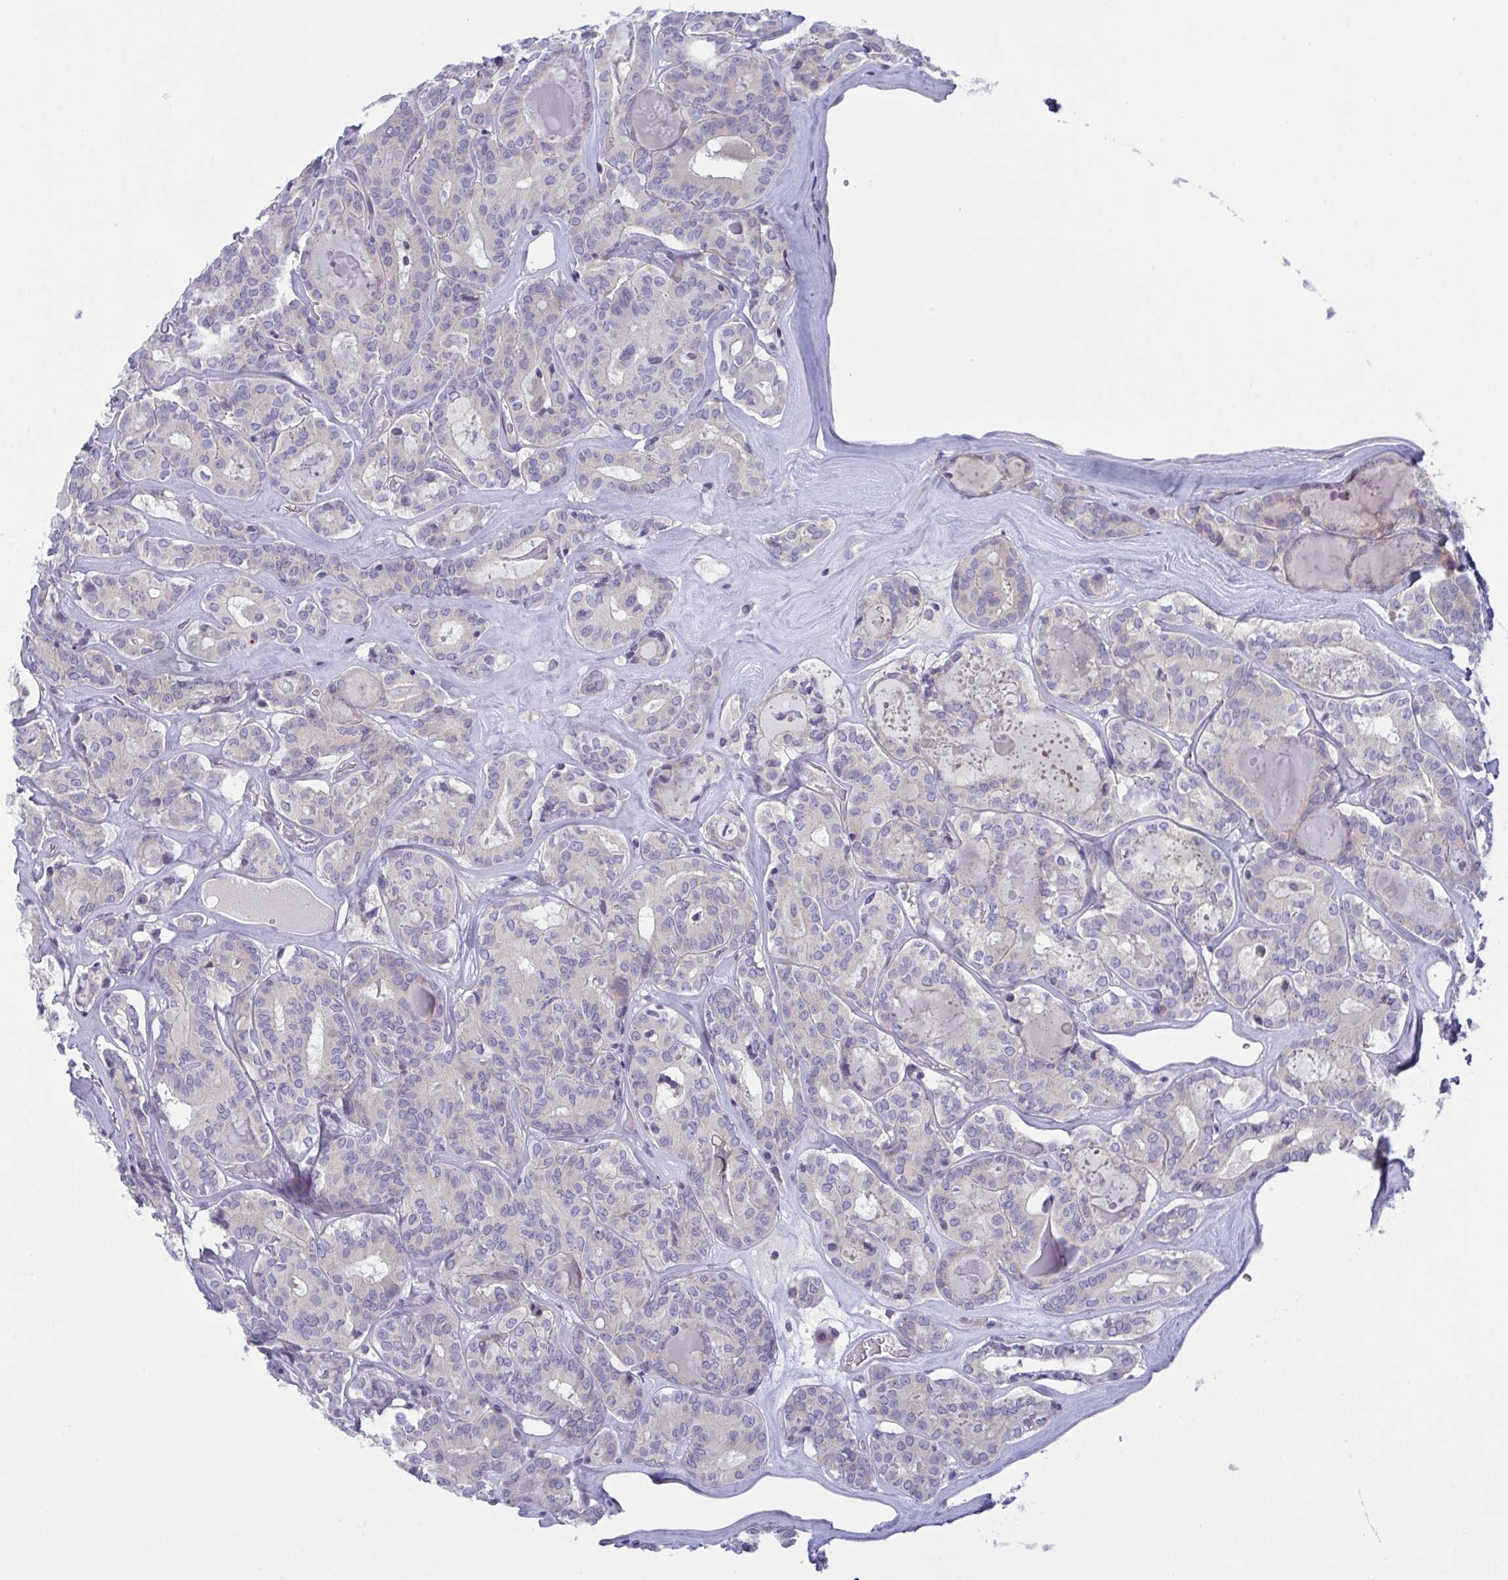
{"staining": {"intensity": "negative", "quantity": "none", "location": "none"}, "tissue": "thyroid cancer", "cell_type": "Tumor cells", "image_type": "cancer", "snomed": [{"axis": "morphology", "description": "Papillary adenocarcinoma, NOS"}, {"axis": "topography", "description": "Thyroid gland"}], "caption": "Immunohistochemistry (IHC) photomicrograph of neoplastic tissue: human papillary adenocarcinoma (thyroid) stained with DAB exhibits no significant protein positivity in tumor cells. Brightfield microscopy of immunohistochemistry (IHC) stained with DAB (3,3'-diaminobenzidine) (brown) and hematoxylin (blue), captured at high magnification.", "gene": "NAA30", "patient": {"sex": "female", "age": 72}}